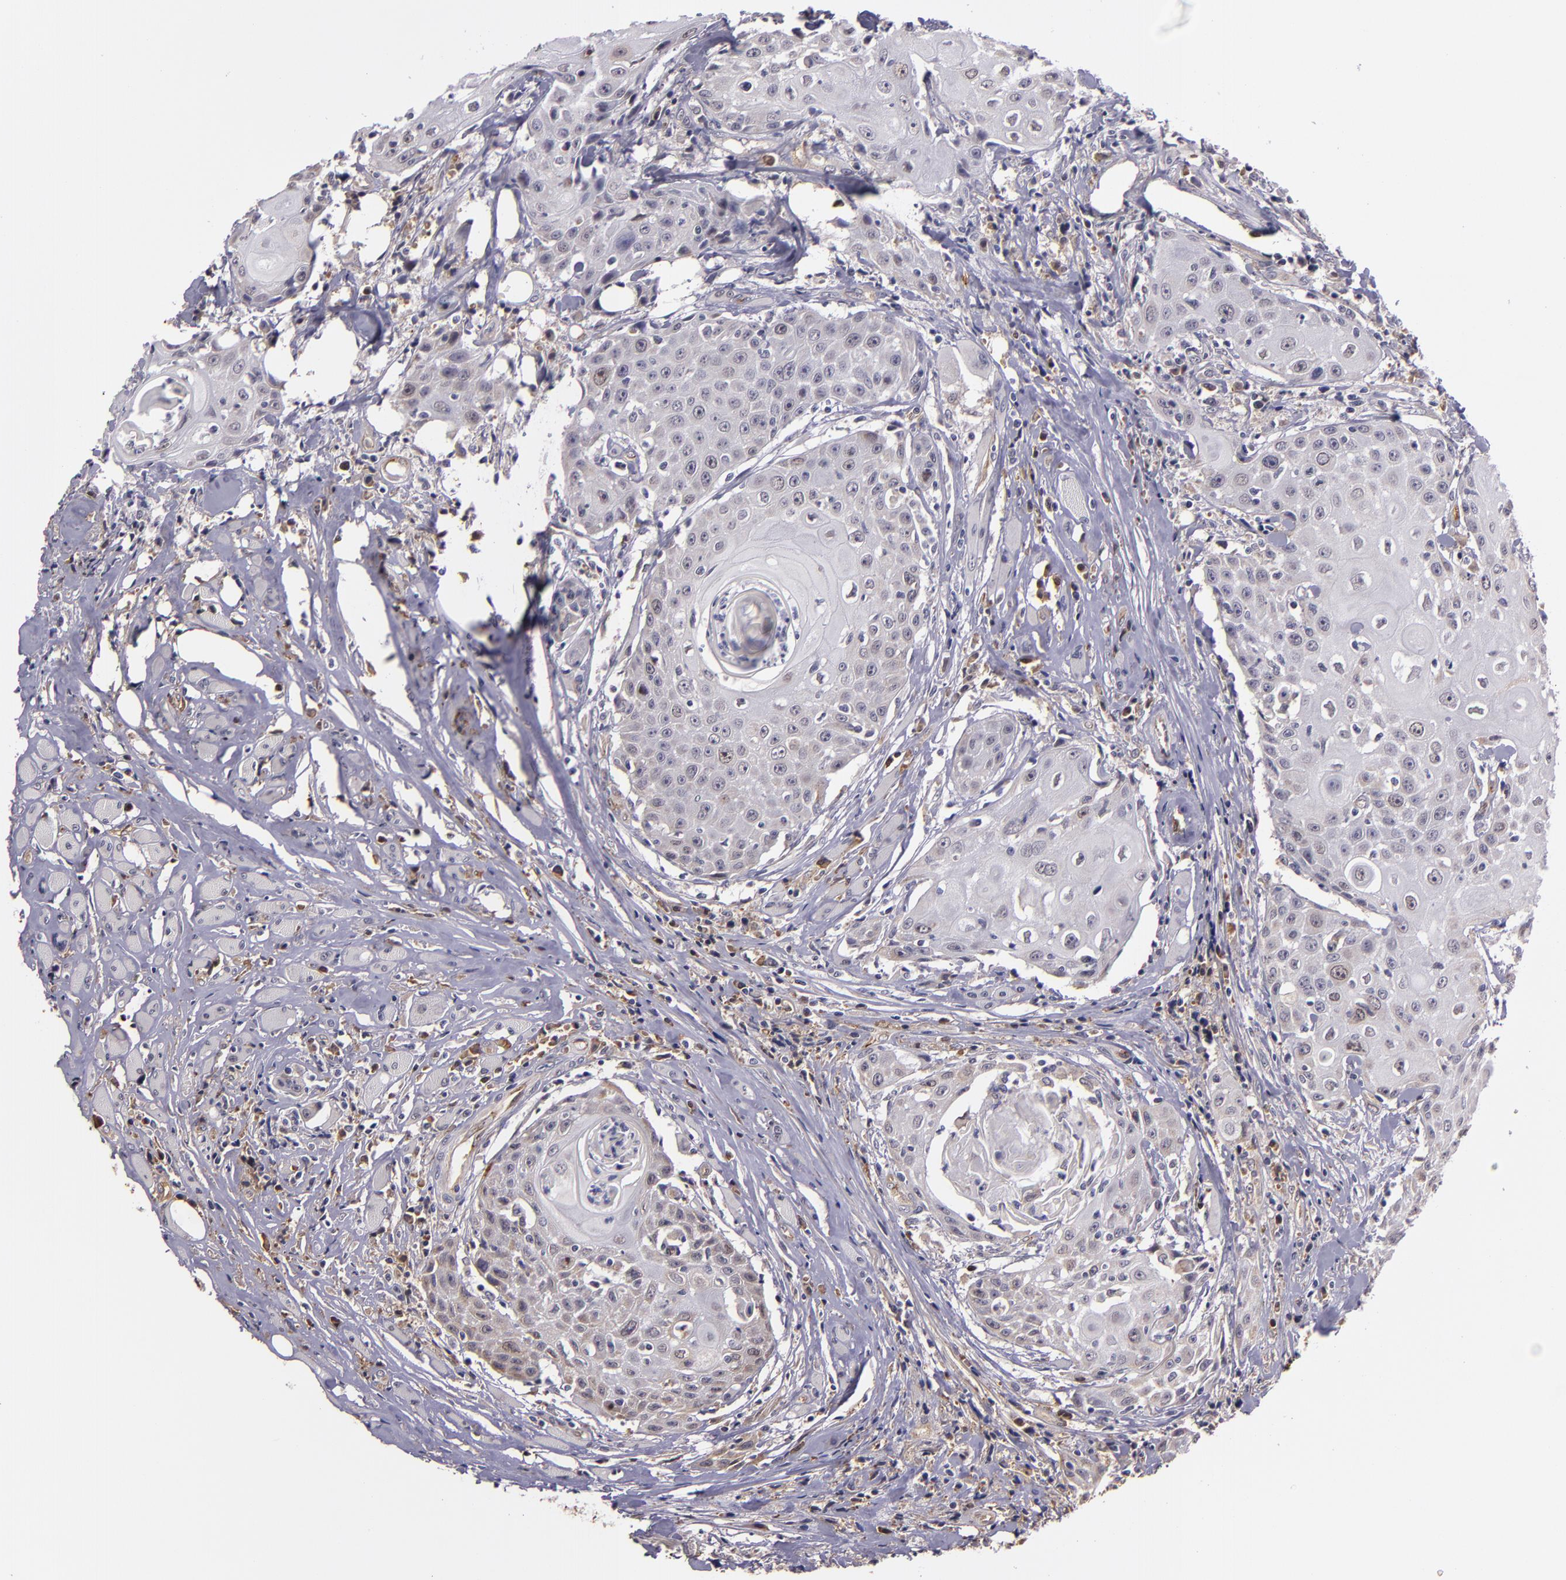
{"staining": {"intensity": "negative", "quantity": "none", "location": "none"}, "tissue": "head and neck cancer", "cell_type": "Tumor cells", "image_type": "cancer", "snomed": [{"axis": "morphology", "description": "Squamous cell carcinoma, NOS"}, {"axis": "topography", "description": "Oral tissue"}, {"axis": "topography", "description": "Head-Neck"}], "caption": "High power microscopy histopathology image of an immunohistochemistry histopathology image of head and neck cancer, revealing no significant staining in tumor cells.", "gene": "SYTL4", "patient": {"sex": "female", "age": 82}}